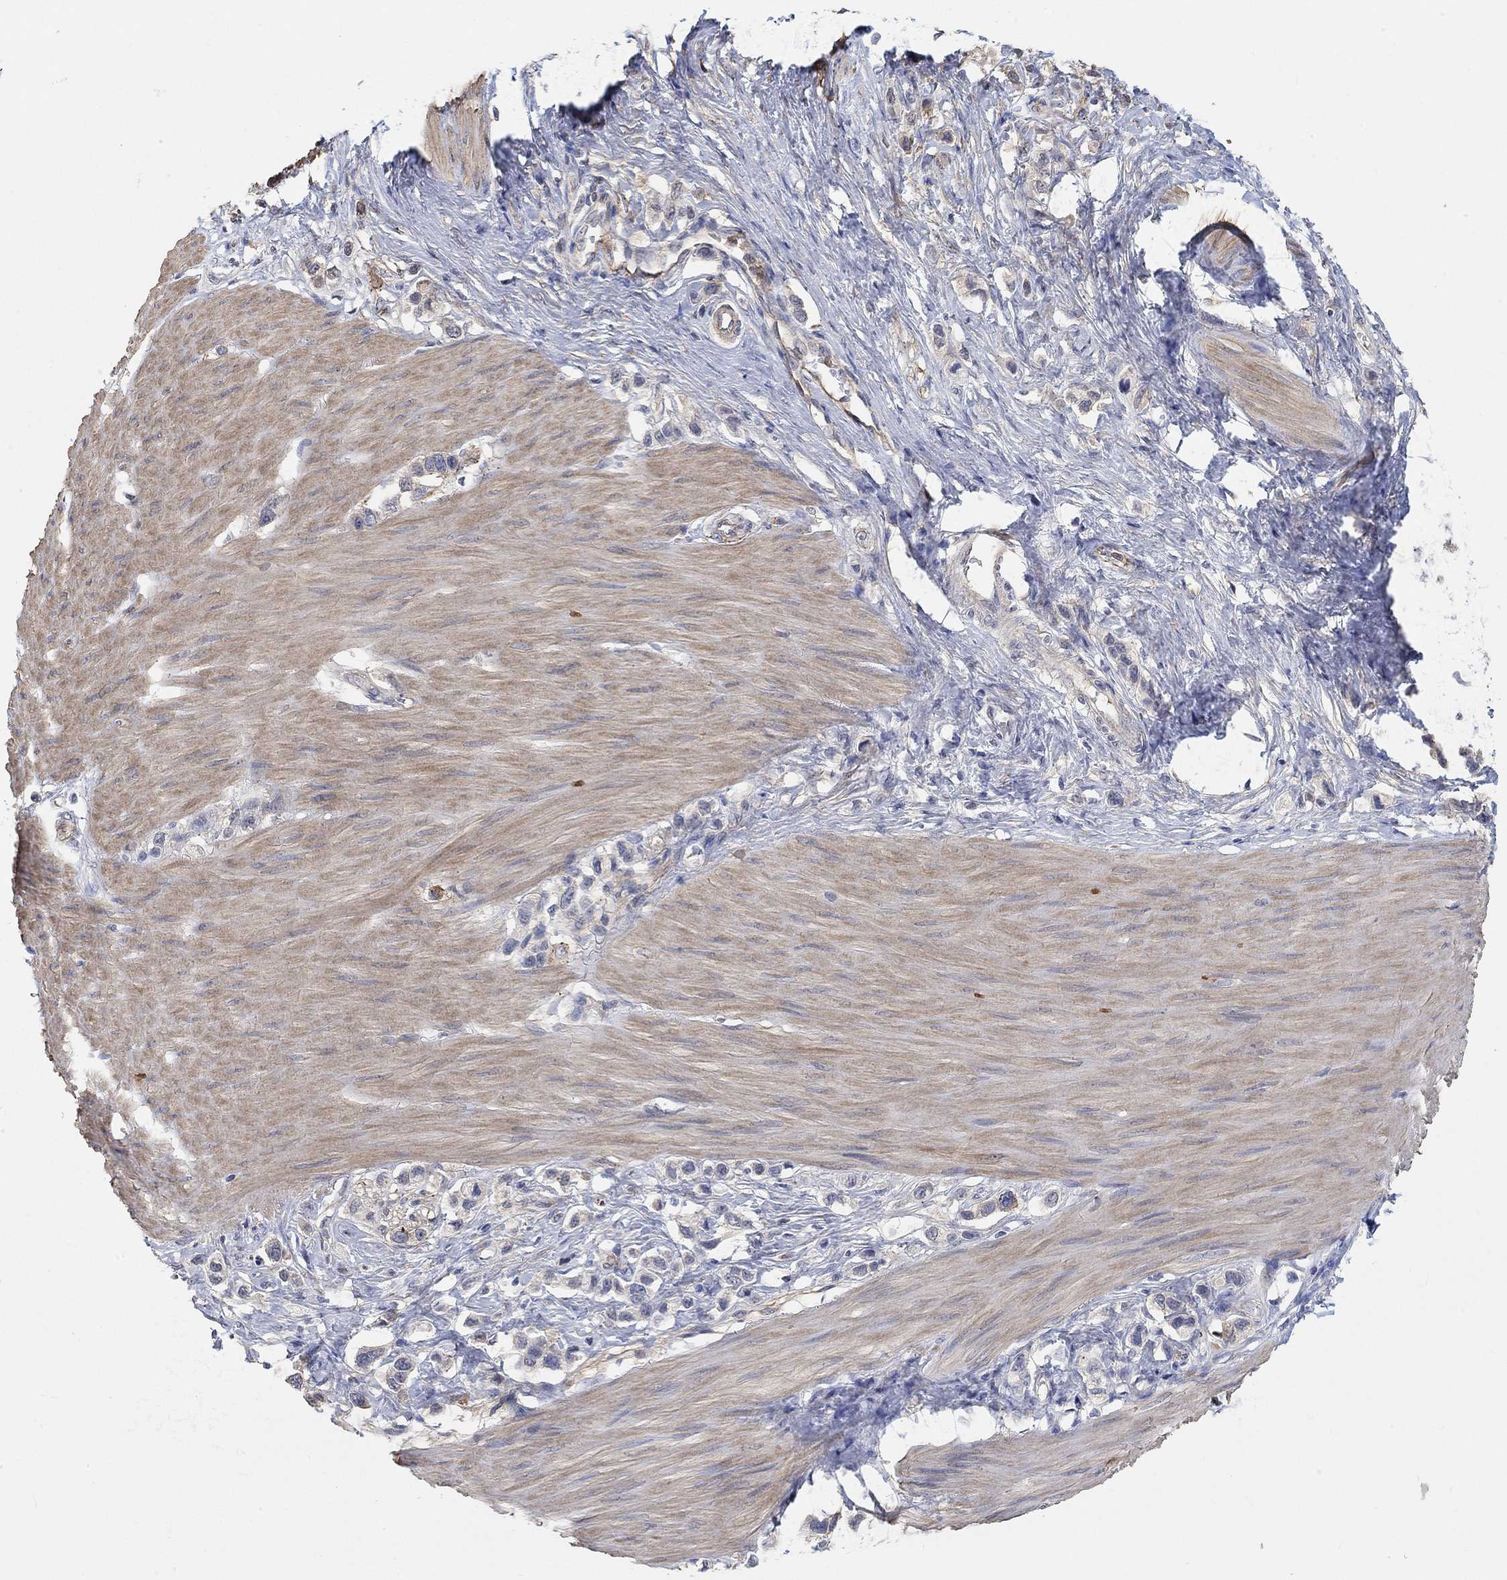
{"staining": {"intensity": "negative", "quantity": "none", "location": "none"}, "tissue": "stomach cancer", "cell_type": "Tumor cells", "image_type": "cancer", "snomed": [{"axis": "morphology", "description": "Normal tissue, NOS"}, {"axis": "morphology", "description": "Adenocarcinoma, NOS"}, {"axis": "morphology", "description": "Adenocarcinoma, High grade"}, {"axis": "topography", "description": "Stomach, upper"}, {"axis": "topography", "description": "Stomach"}], "caption": "A high-resolution micrograph shows immunohistochemistry (IHC) staining of stomach cancer (high-grade adenocarcinoma), which demonstrates no significant positivity in tumor cells.", "gene": "SYT16", "patient": {"sex": "female", "age": 65}}